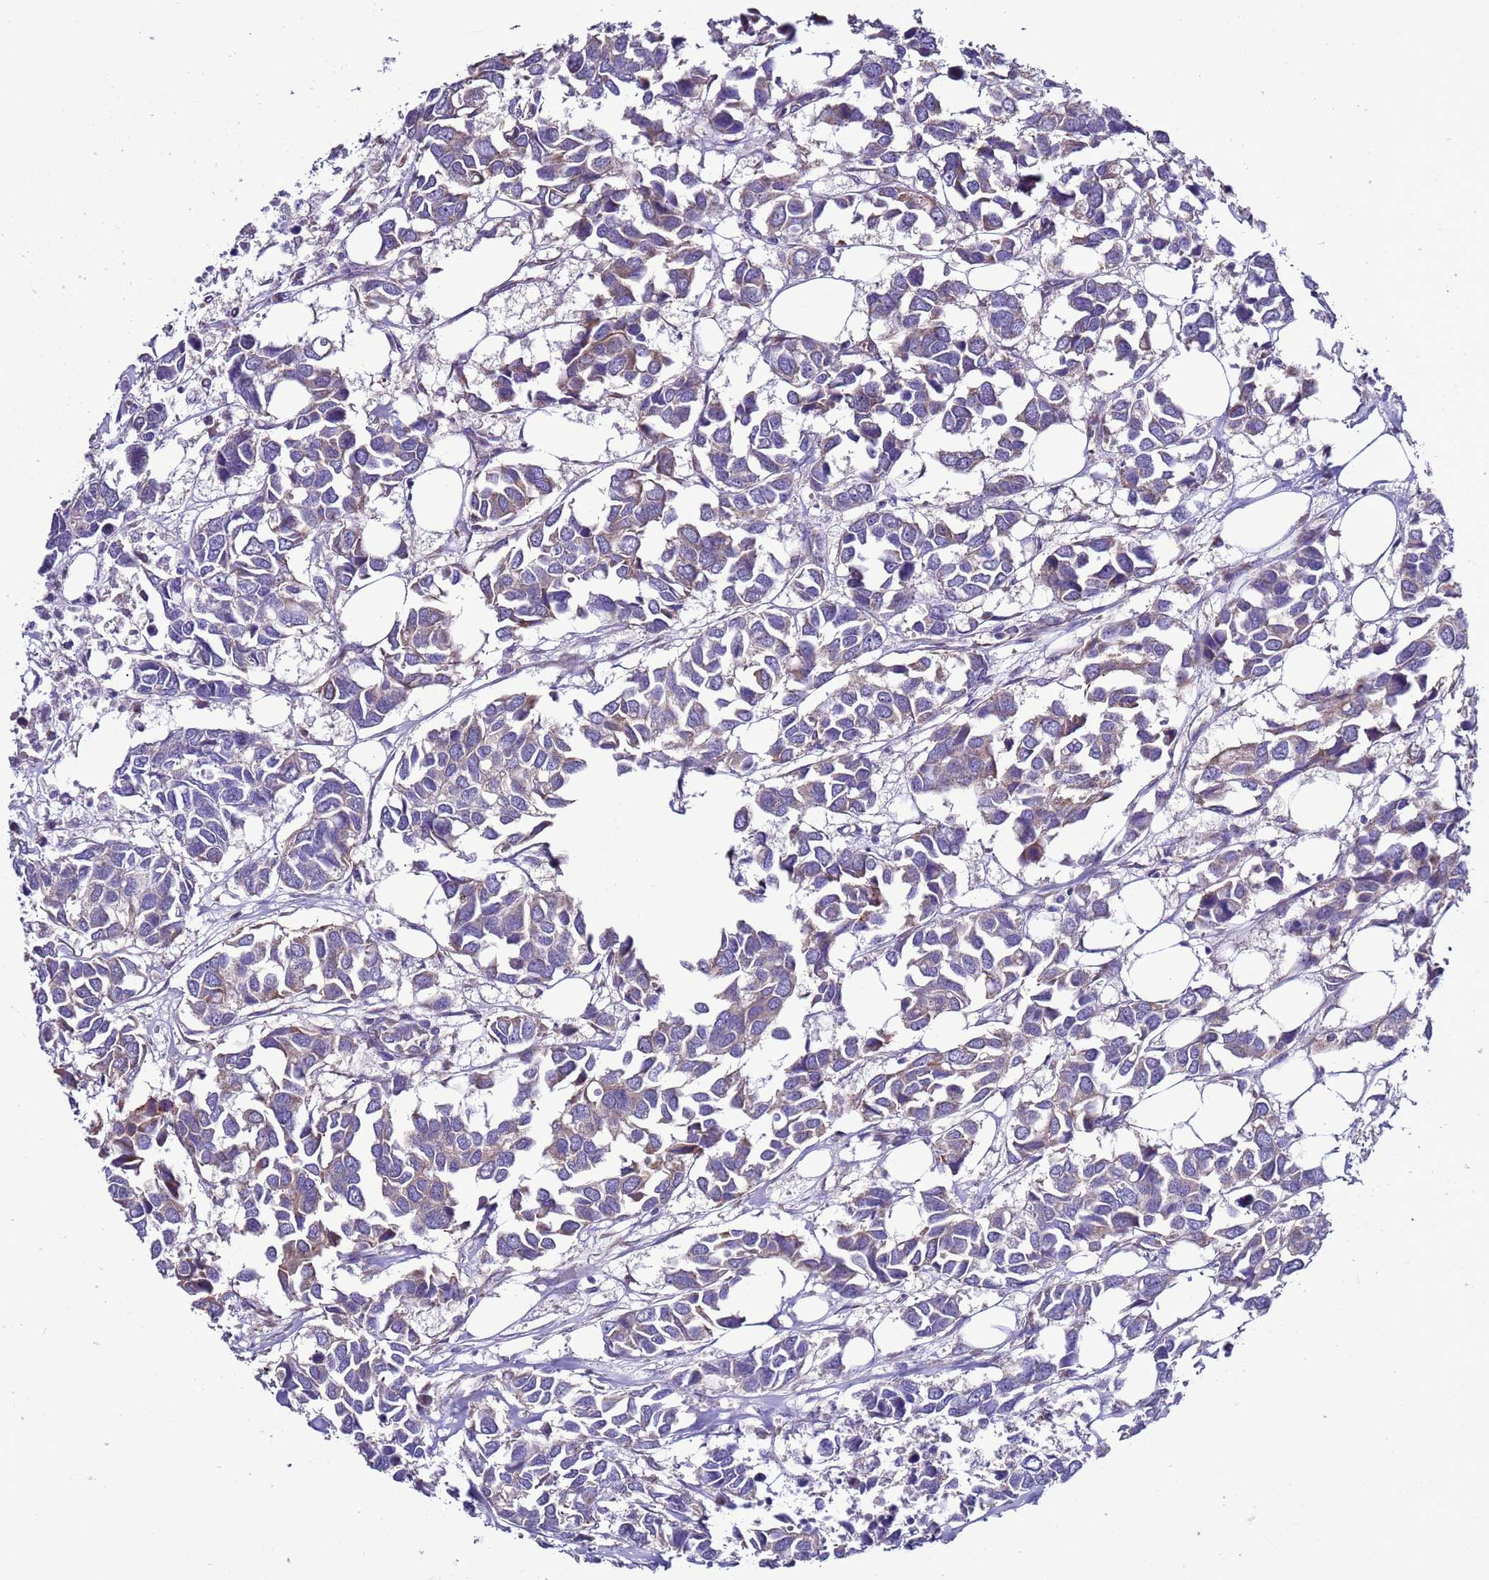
{"staining": {"intensity": "negative", "quantity": "none", "location": "none"}, "tissue": "breast cancer", "cell_type": "Tumor cells", "image_type": "cancer", "snomed": [{"axis": "morphology", "description": "Duct carcinoma"}, {"axis": "topography", "description": "Breast"}], "caption": "Tumor cells show no significant protein staining in breast cancer (infiltrating ductal carcinoma). The staining was performed using DAB (3,3'-diaminobenzidine) to visualize the protein expression in brown, while the nuclei were stained in blue with hematoxylin (Magnification: 20x).", "gene": "AHI1", "patient": {"sex": "female", "age": 83}}